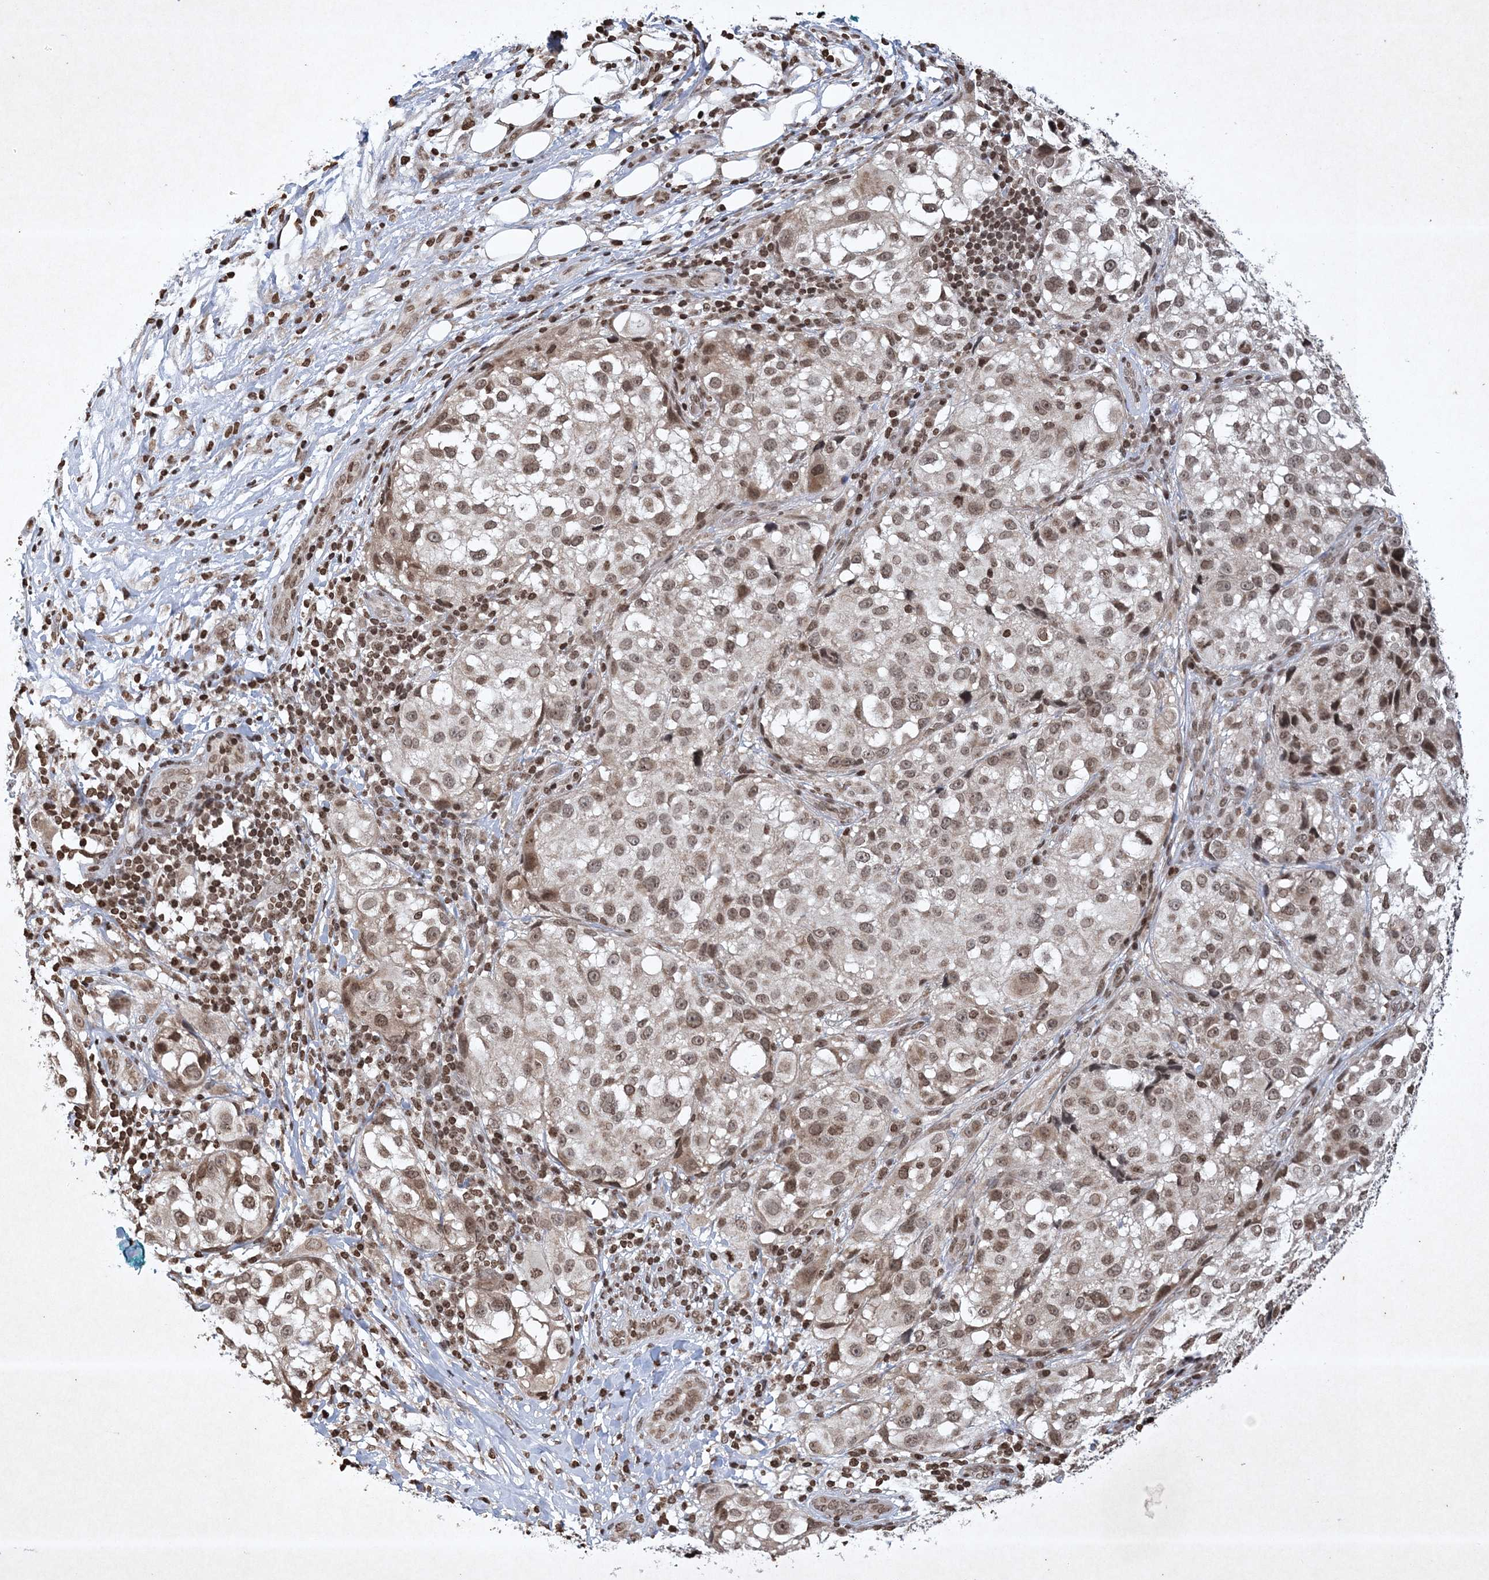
{"staining": {"intensity": "weak", "quantity": ">75%", "location": "nuclear"}, "tissue": "melanoma", "cell_type": "Tumor cells", "image_type": "cancer", "snomed": [{"axis": "morphology", "description": "Necrosis, NOS"}, {"axis": "morphology", "description": "Malignant melanoma, NOS"}, {"axis": "topography", "description": "Skin"}], "caption": "High-power microscopy captured an immunohistochemistry (IHC) histopathology image of melanoma, revealing weak nuclear staining in approximately >75% of tumor cells. (IHC, brightfield microscopy, high magnification).", "gene": "NEDD9", "patient": {"sex": "female", "age": 87}}